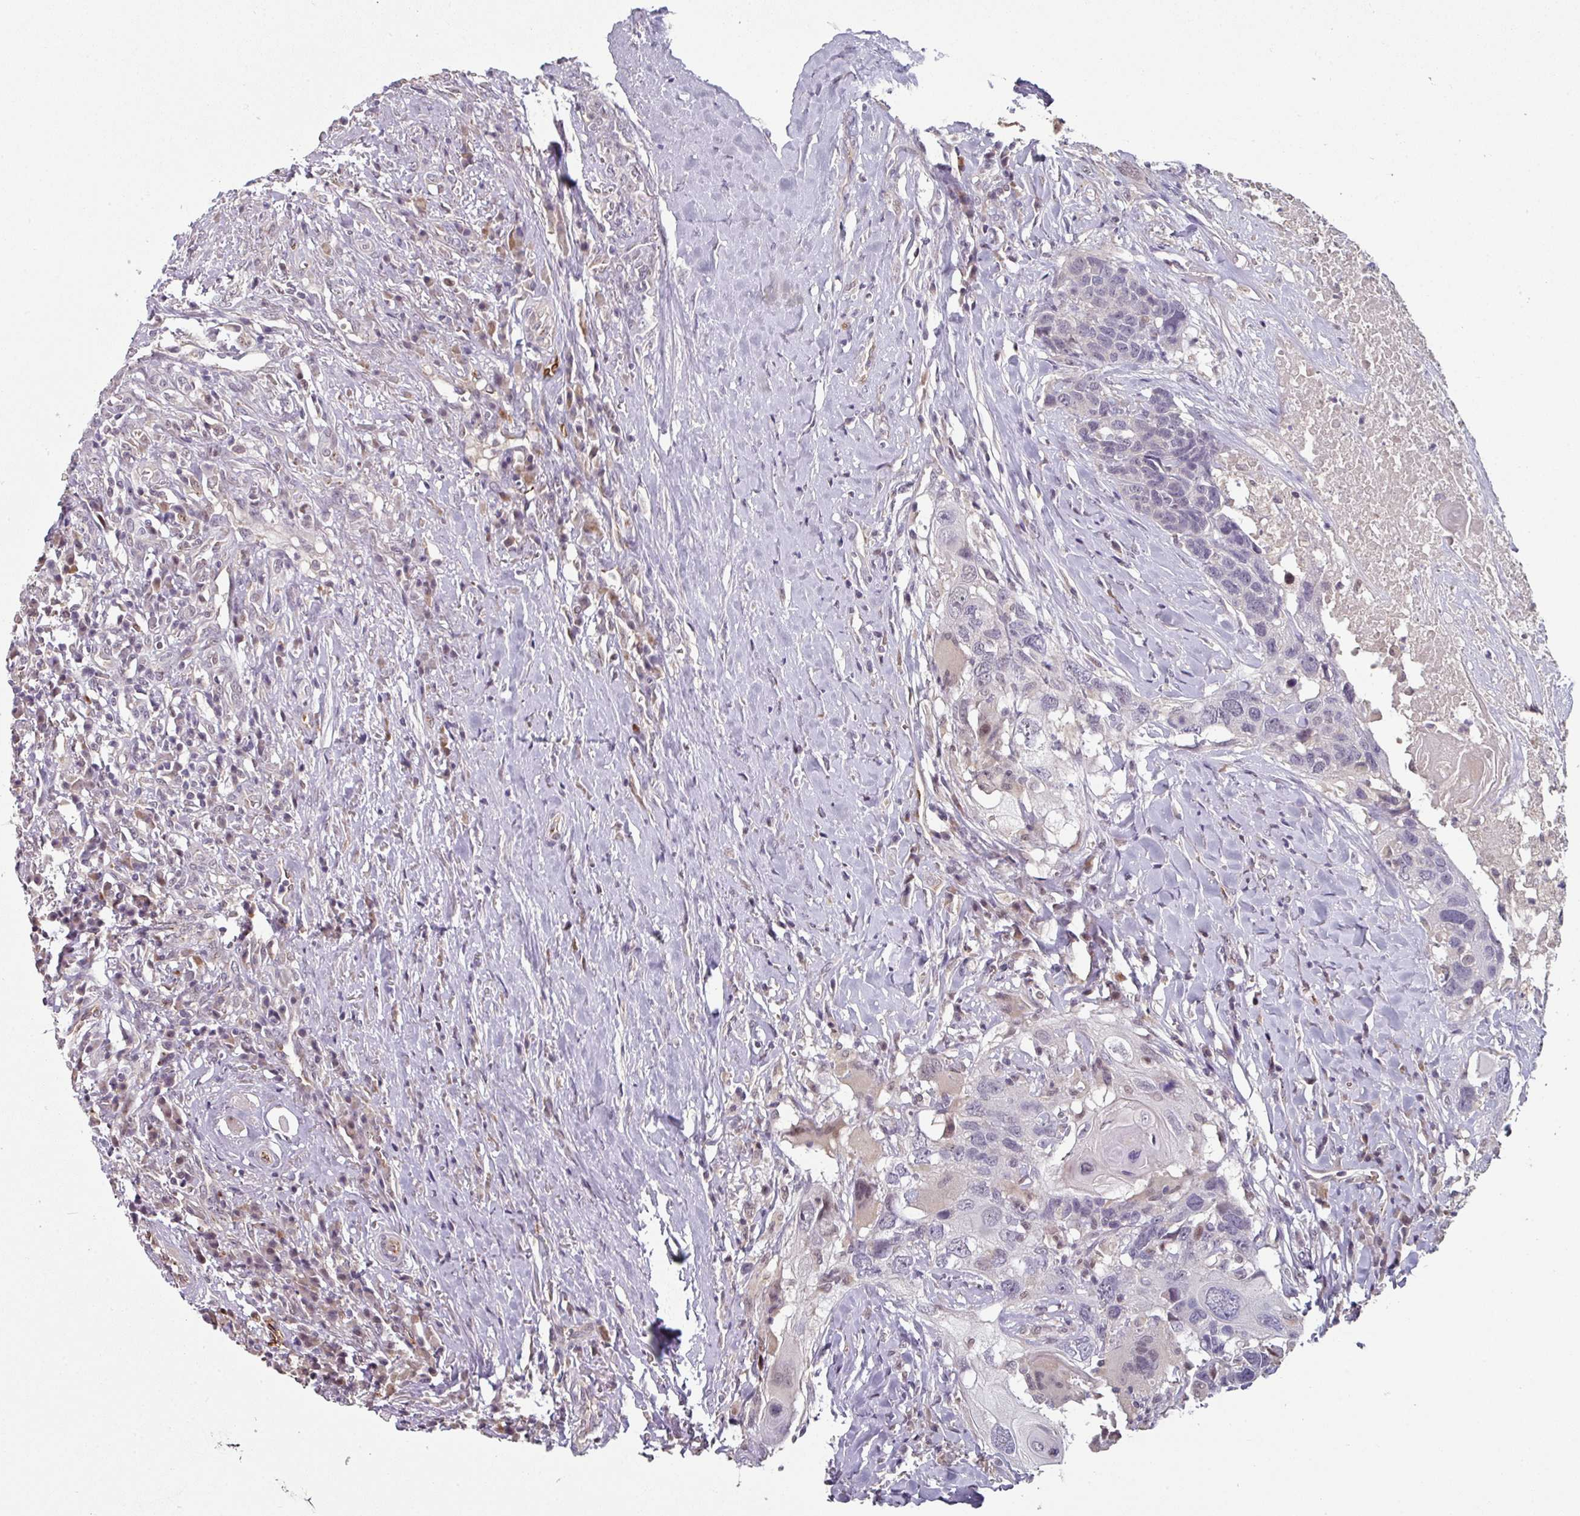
{"staining": {"intensity": "negative", "quantity": "none", "location": "none"}, "tissue": "head and neck cancer", "cell_type": "Tumor cells", "image_type": "cancer", "snomed": [{"axis": "morphology", "description": "Squamous cell carcinoma, NOS"}, {"axis": "topography", "description": "Head-Neck"}], "caption": "DAB immunohistochemical staining of human head and neck cancer (squamous cell carcinoma) exhibits no significant positivity in tumor cells.", "gene": "SIDT2", "patient": {"sex": "male", "age": 66}}